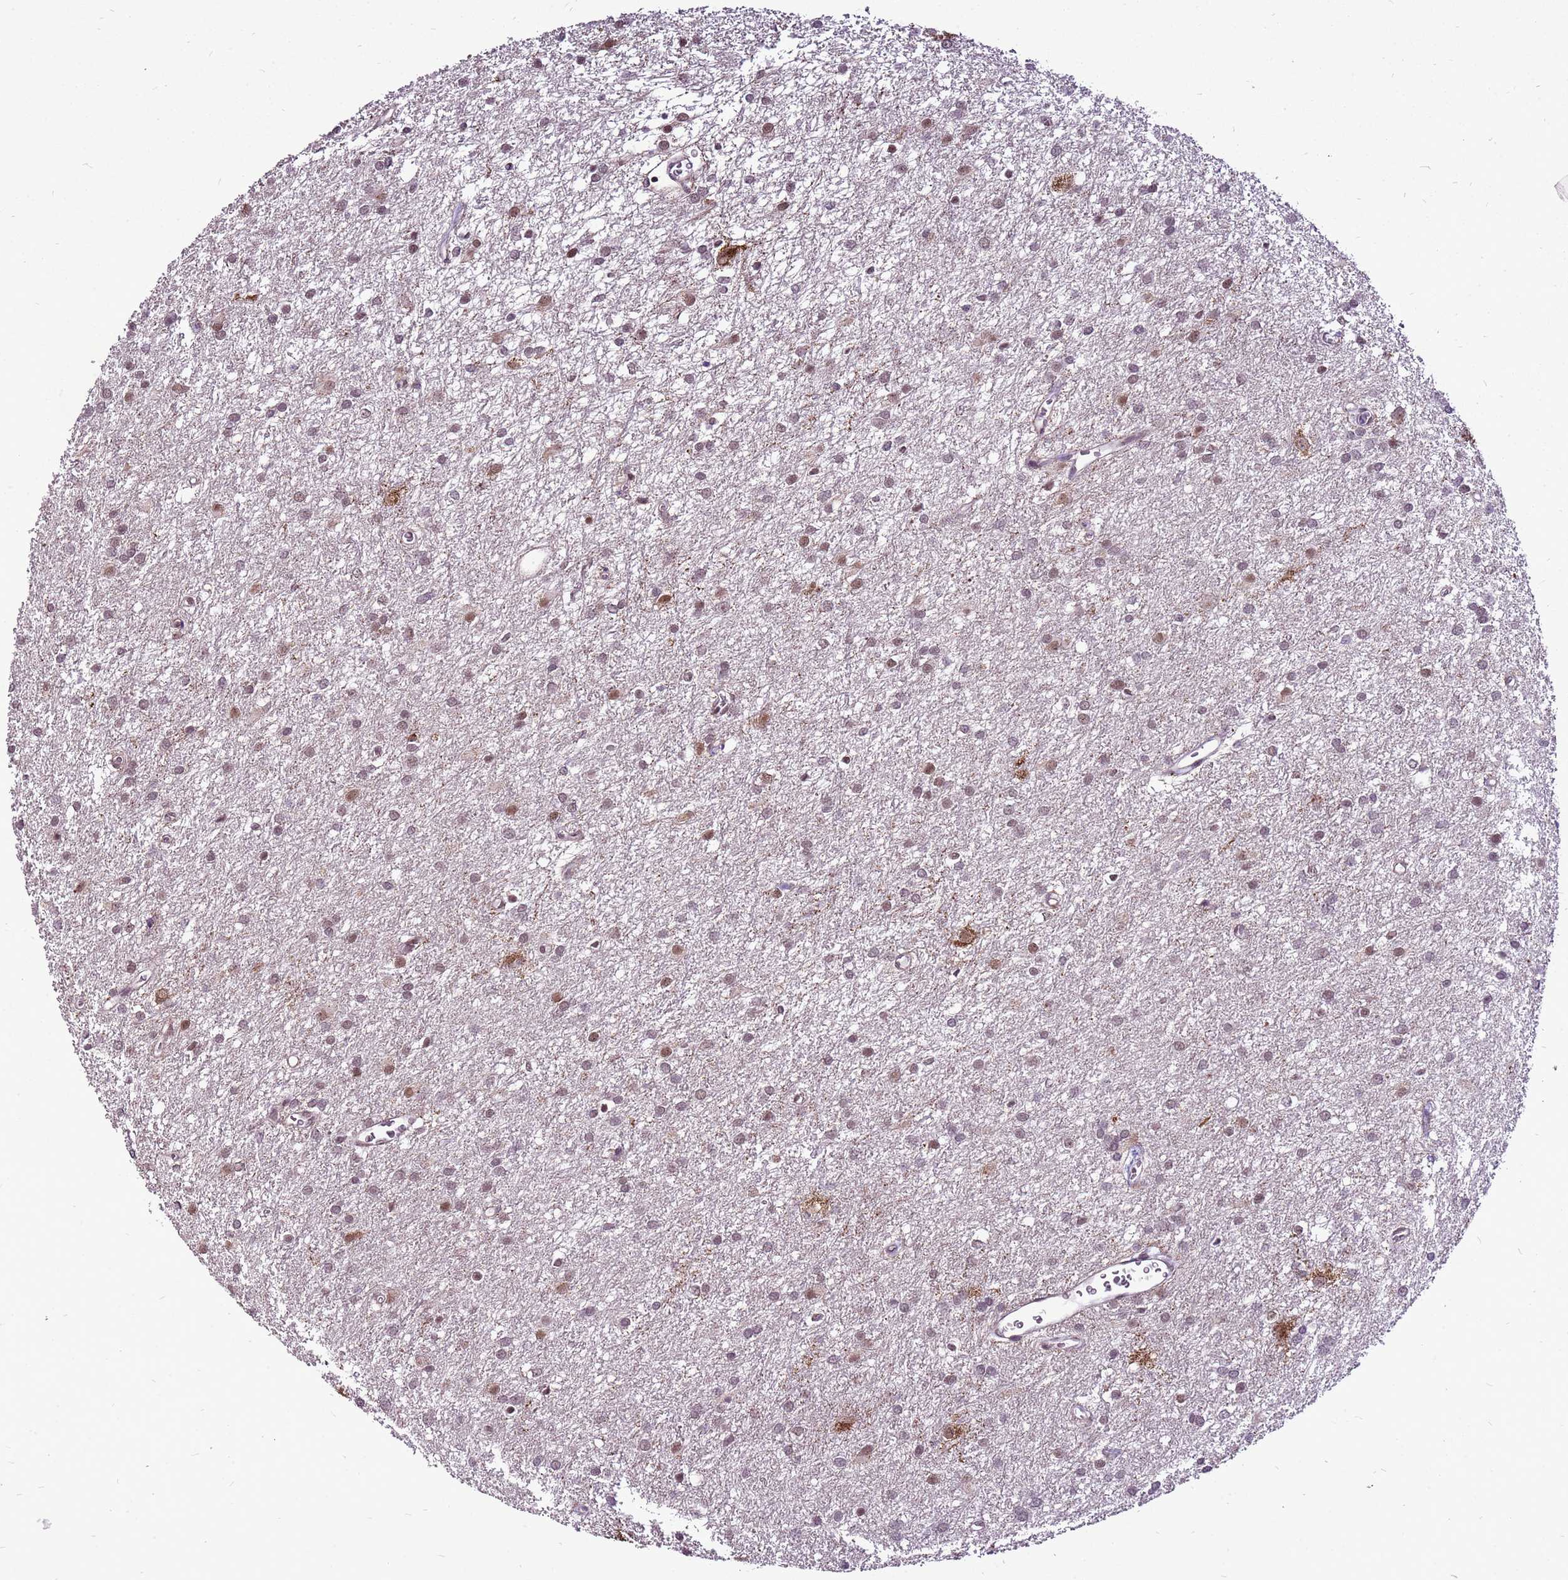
{"staining": {"intensity": "moderate", "quantity": "25%-75%", "location": "nuclear"}, "tissue": "glioma", "cell_type": "Tumor cells", "image_type": "cancer", "snomed": [{"axis": "morphology", "description": "Glioma, malignant, High grade"}, {"axis": "topography", "description": "Brain"}], "caption": "IHC (DAB (3,3'-diaminobenzidine)) staining of human high-grade glioma (malignant) shows moderate nuclear protein staining in approximately 25%-75% of tumor cells.", "gene": "CCDC166", "patient": {"sex": "female", "age": 50}}